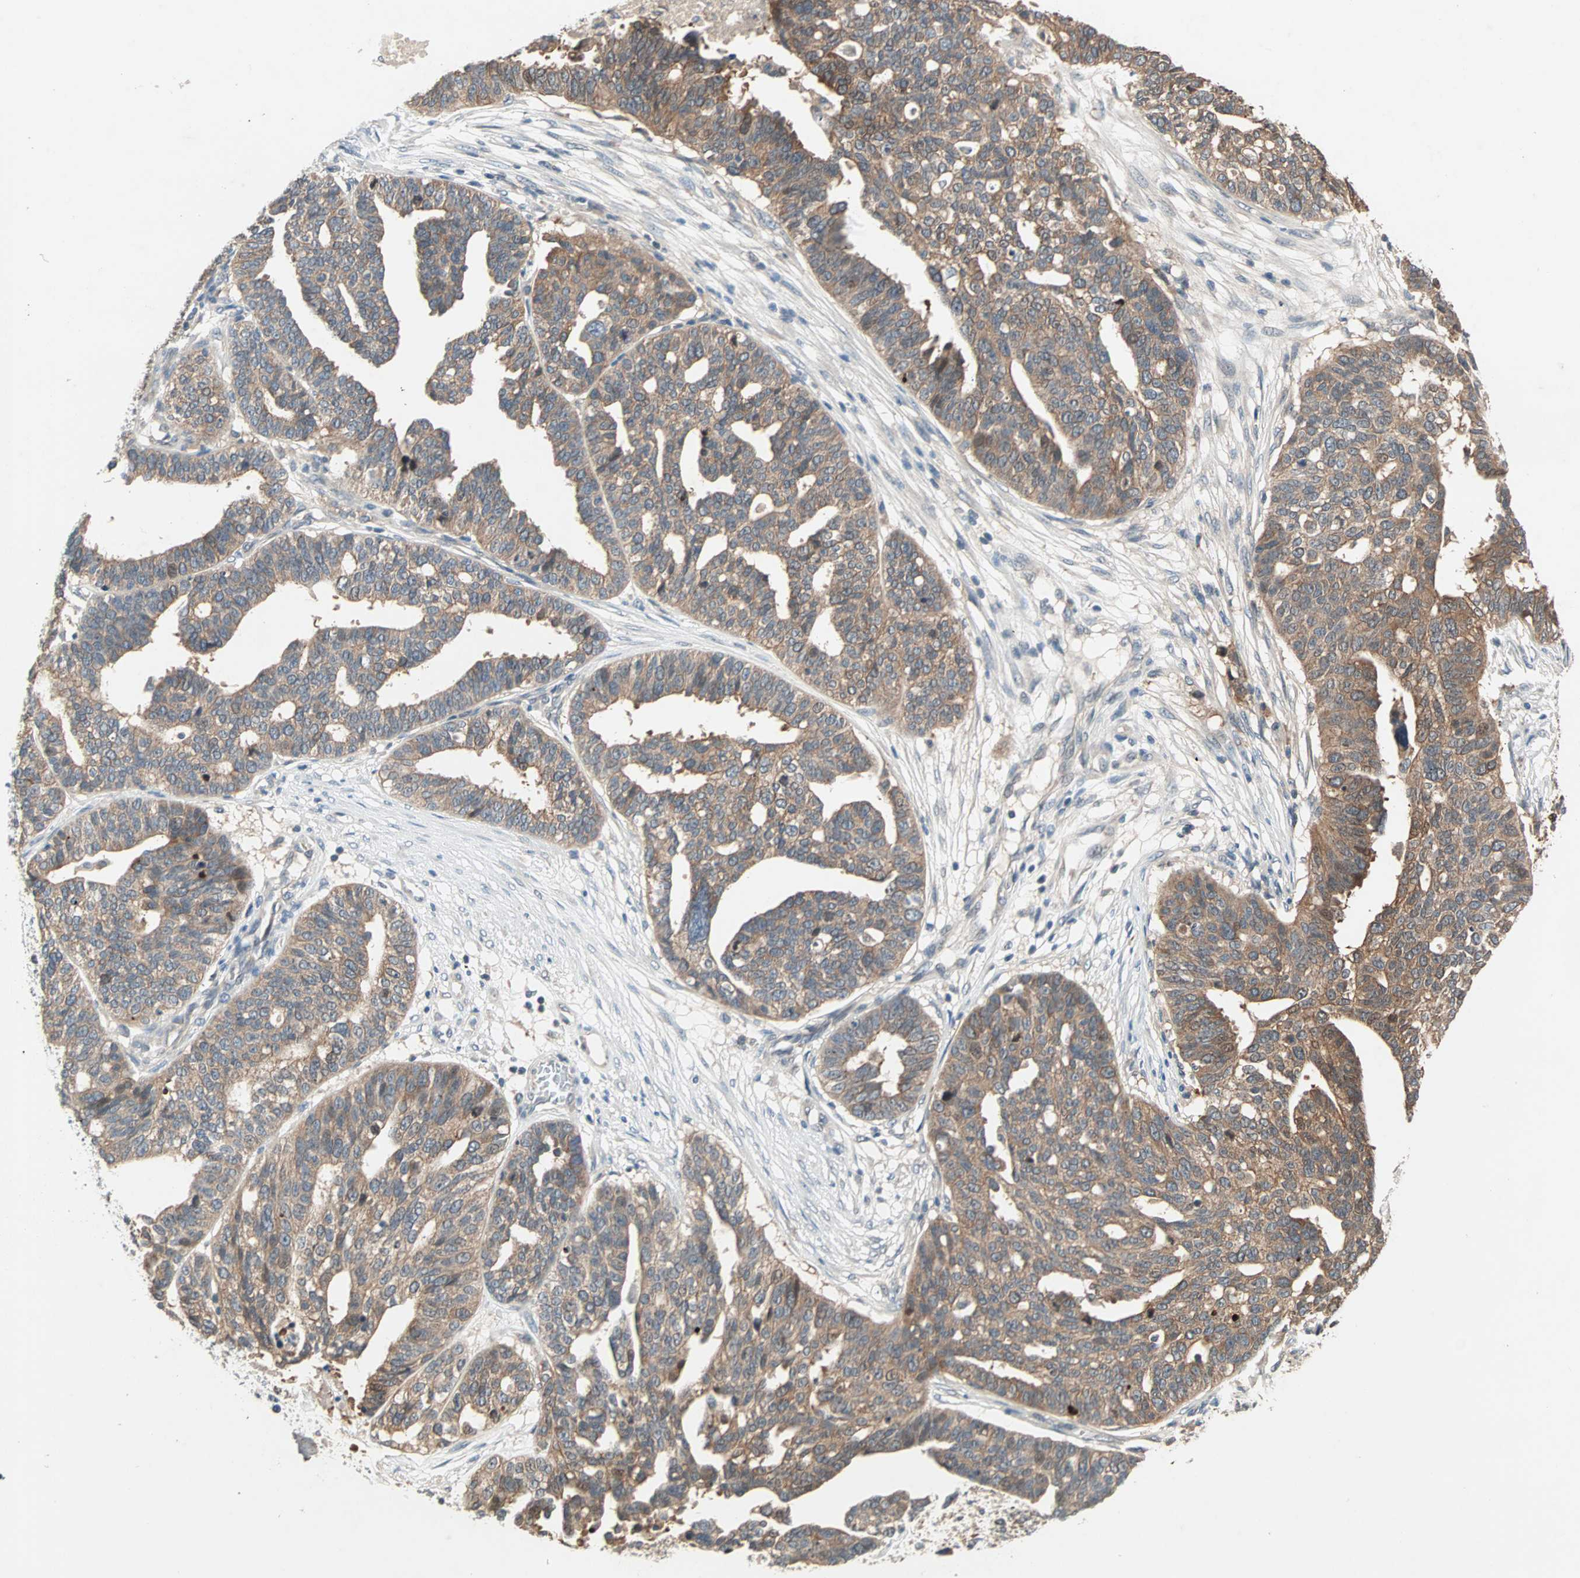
{"staining": {"intensity": "moderate", "quantity": ">75%", "location": "cytoplasmic/membranous"}, "tissue": "ovarian cancer", "cell_type": "Tumor cells", "image_type": "cancer", "snomed": [{"axis": "morphology", "description": "Cystadenocarcinoma, serous, NOS"}, {"axis": "topography", "description": "Ovary"}], "caption": "Ovarian serous cystadenocarcinoma stained with a protein marker exhibits moderate staining in tumor cells.", "gene": "TTF2", "patient": {"sex": "female", "age": 59}}